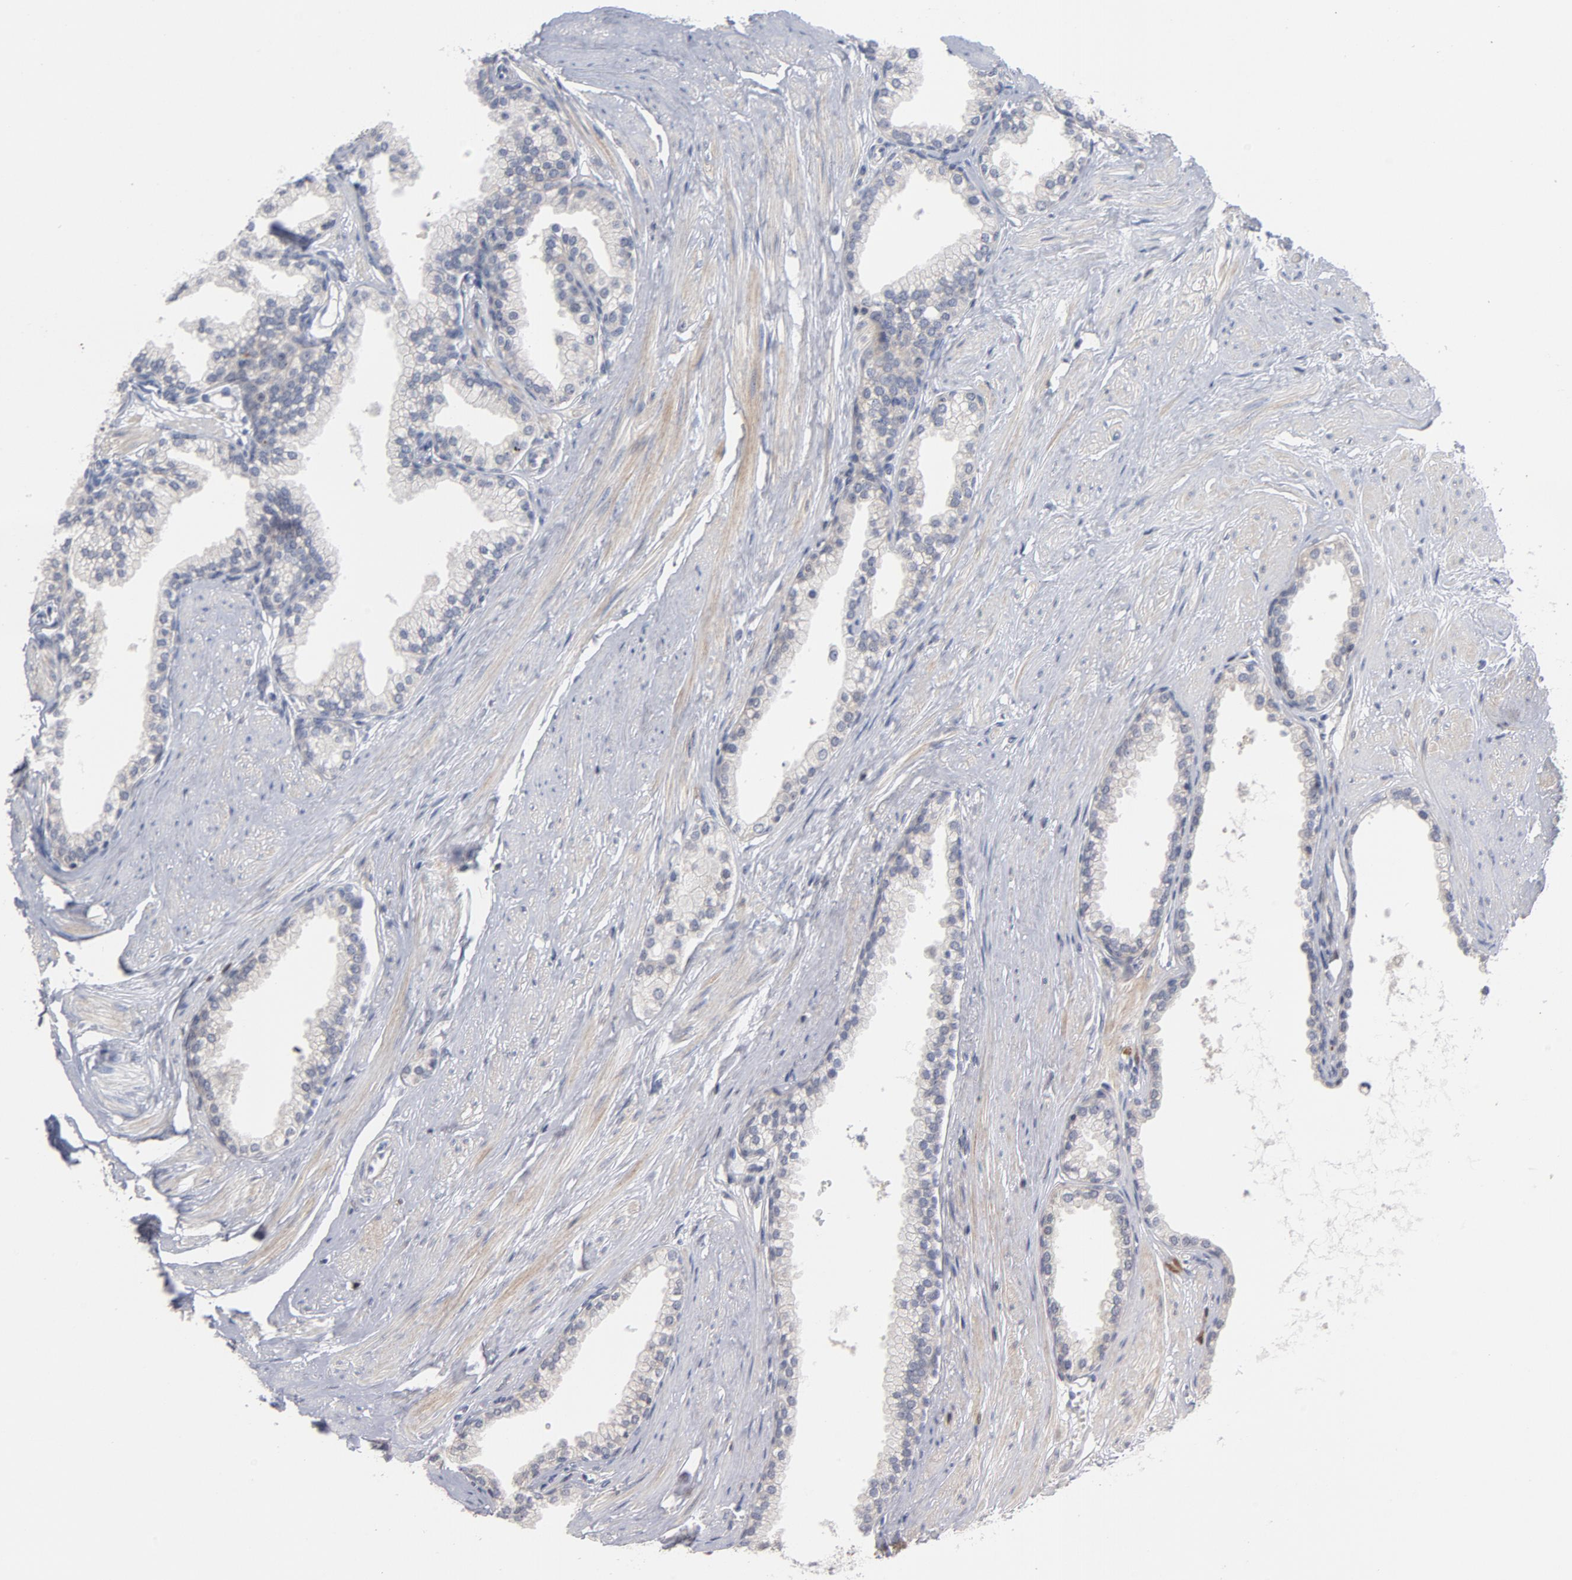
{"staining": {"intensity": "weak", "quantity": ">75%", "location": "cytoplasmic/membranous"}, "tissue": "prostate", "cell_type": "Glandular cells", "image_type": "normal", "snomed": [{"axis": "morphology", "description": "Normal tissue, NOS"}, {"axis": "topography", "description": "Prostate"}], "caption": "Immunohistochemical staining of normal prostate displays >75% levels of weak cytoplasmic/membranous protein positivity in about >75% of glandular cells.", "gene": "TRADD", "patient": {"sex": "male", "age": 64}}